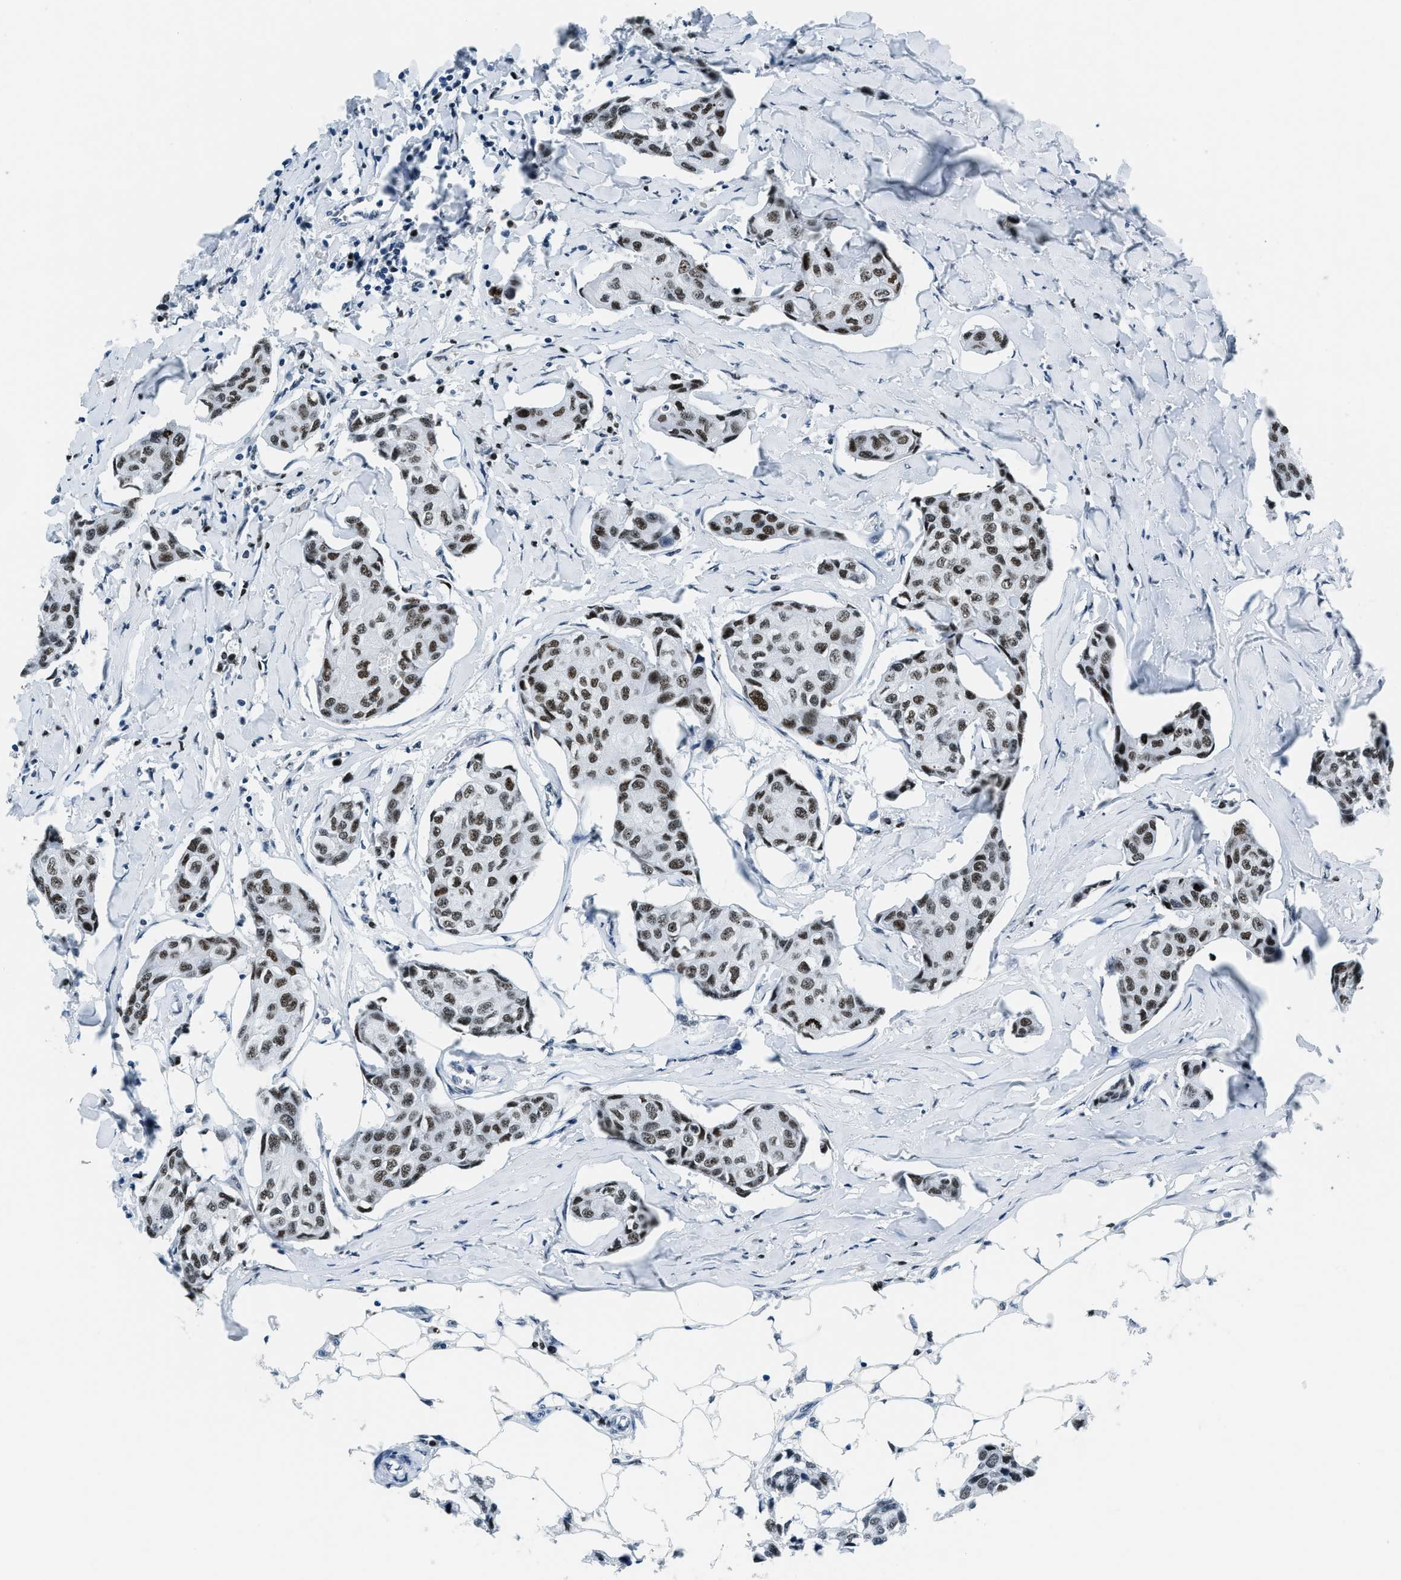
{"staining": {"intensity": "moderate", "quantity": ">75%", "location": "nuclear"}, "tissue": "breast cancer", "cell_type": "Tumor cells", "image_type": "cancer", "snomed": [{"axis": "morphology", "description": "Duct carcinoma"}, {"axis": "topography", "description": "Breast"}], "caption": "Moderate nuclear positivity is appreciated in approximately >75% of tumor cells in invasive ductal carcinoma (breast).", "gene": "TOP1", "patient": {"sex": "female", "age": 80}}